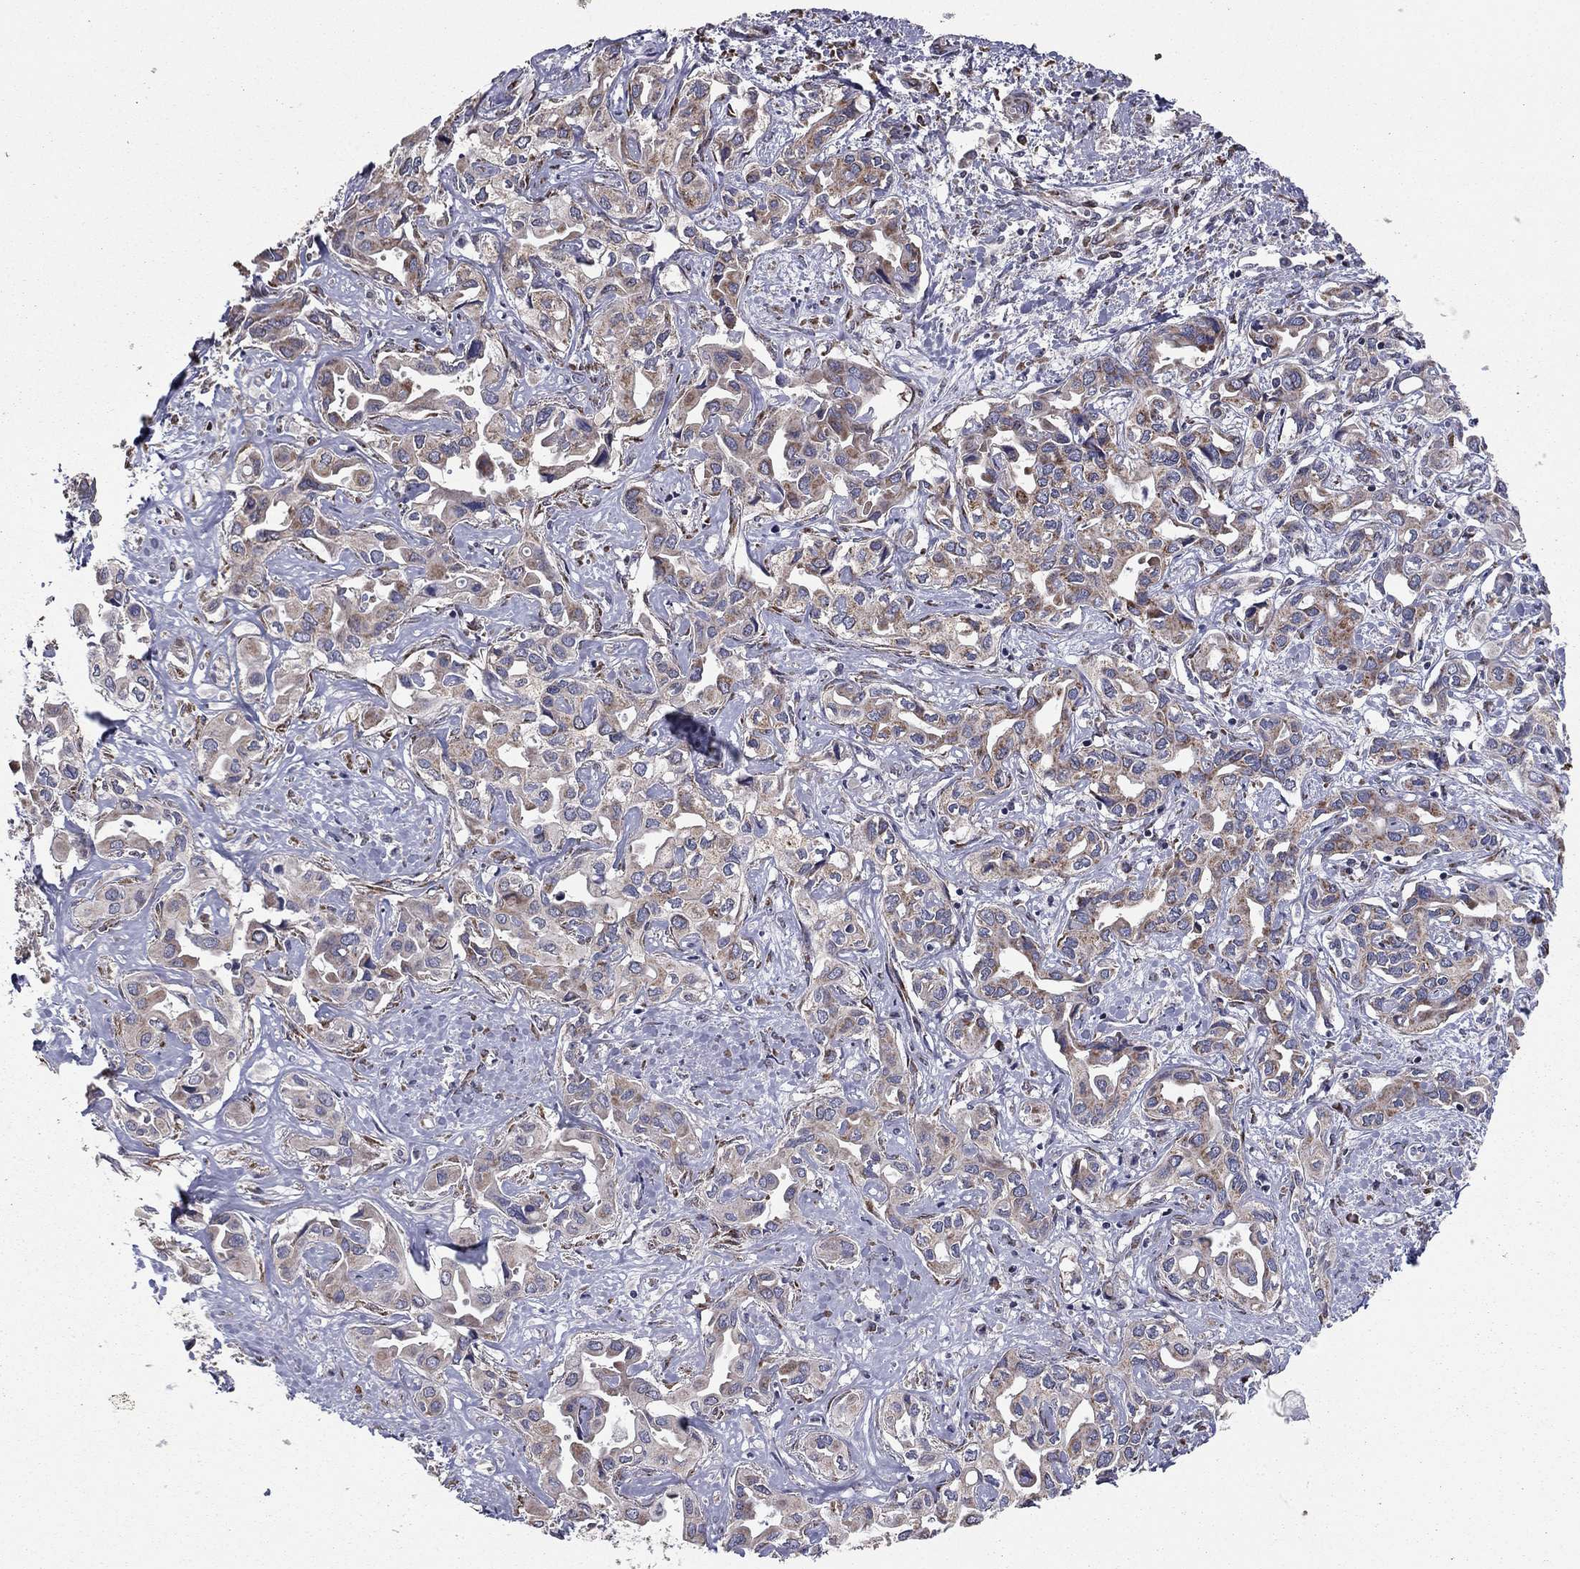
{"staining": {"intensity": "moderate", "quantity": "25%-75%", "location": "cytoplasmic/membranous"}, "tissue": "liver cancer", "cell_type": "Tumor cells", "image_type": "cancer", "snomed": [{"axis": "morphology", "description": "Cholangiocarcinoma"}, {"axis": "topography", "description": "Liver"}], "caption": "Liver cancer (cholangiocarcinoma) stained with a brown dye demonstrates moderate cytoplasmic/membranous positive staining in about 25%-75% of tumor cells.", "gene": "NKIRAS1", "patient": {"sex": "female", "age": 64}}